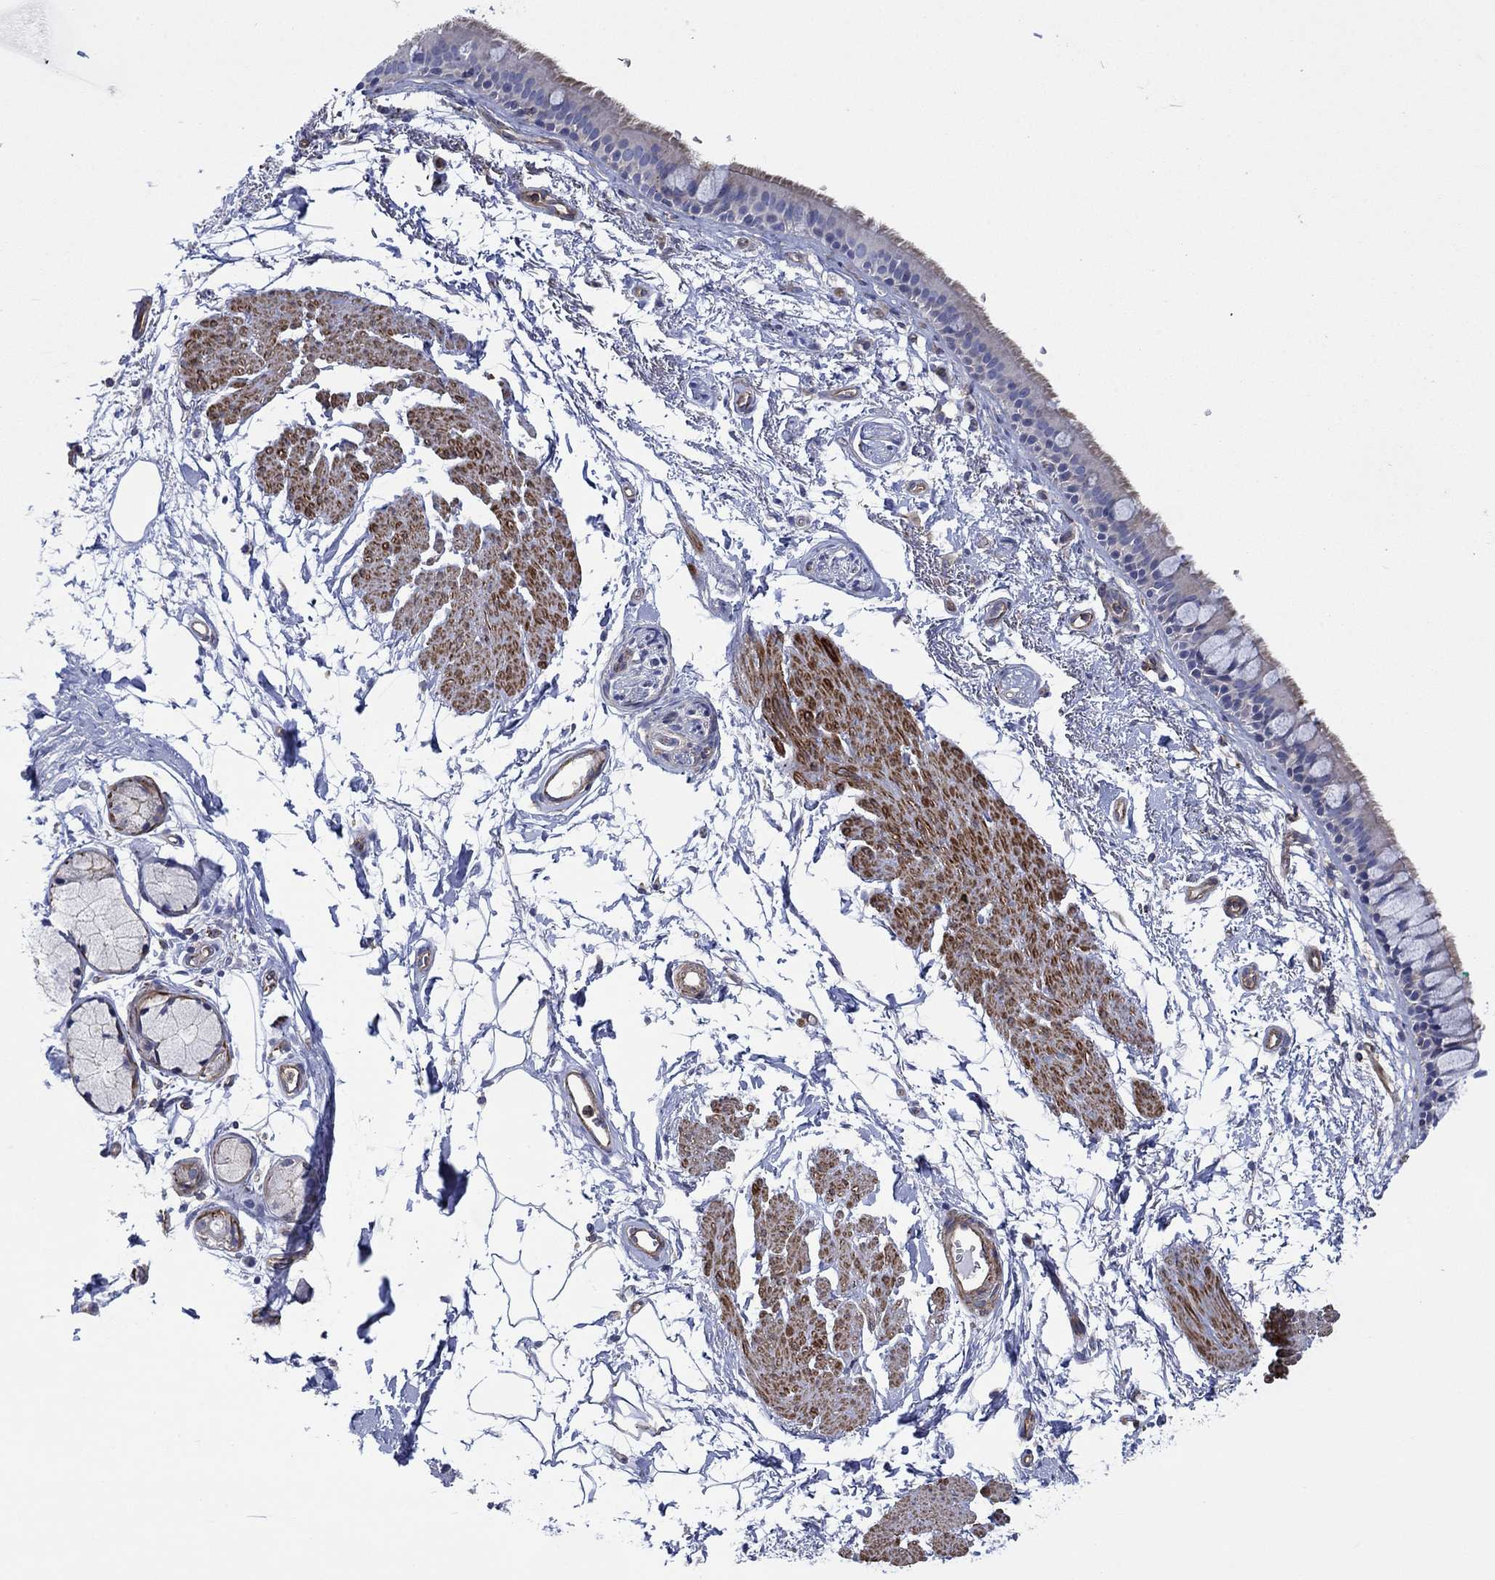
{"staining": {"intensity": "moderate", "quantity": "<25%", "location": "cytoplasmic/membranous"}, "tissue": "bronchus", "cell_type": "Respiratory epithelial cells", "image_type": "normal", "snomed": [{"axis": "morphology", "description": "Normal tissue, NOS"}, {"axis": "topography", "description": "Cartilage tissue"}, {"axis": "topography", "description": "Bronchus"}], "caption": "Immunohistochemistry of normal human bronchus exhibits low levels of moderate cytoplasmic/membranous expression in approximately <25% of respiratory epithelial cells. (brown staining indicates protein expression, while blue staining denotes nuclei).", "gene": "PAG1", "patient": {"sex": "male", "age": 66}}